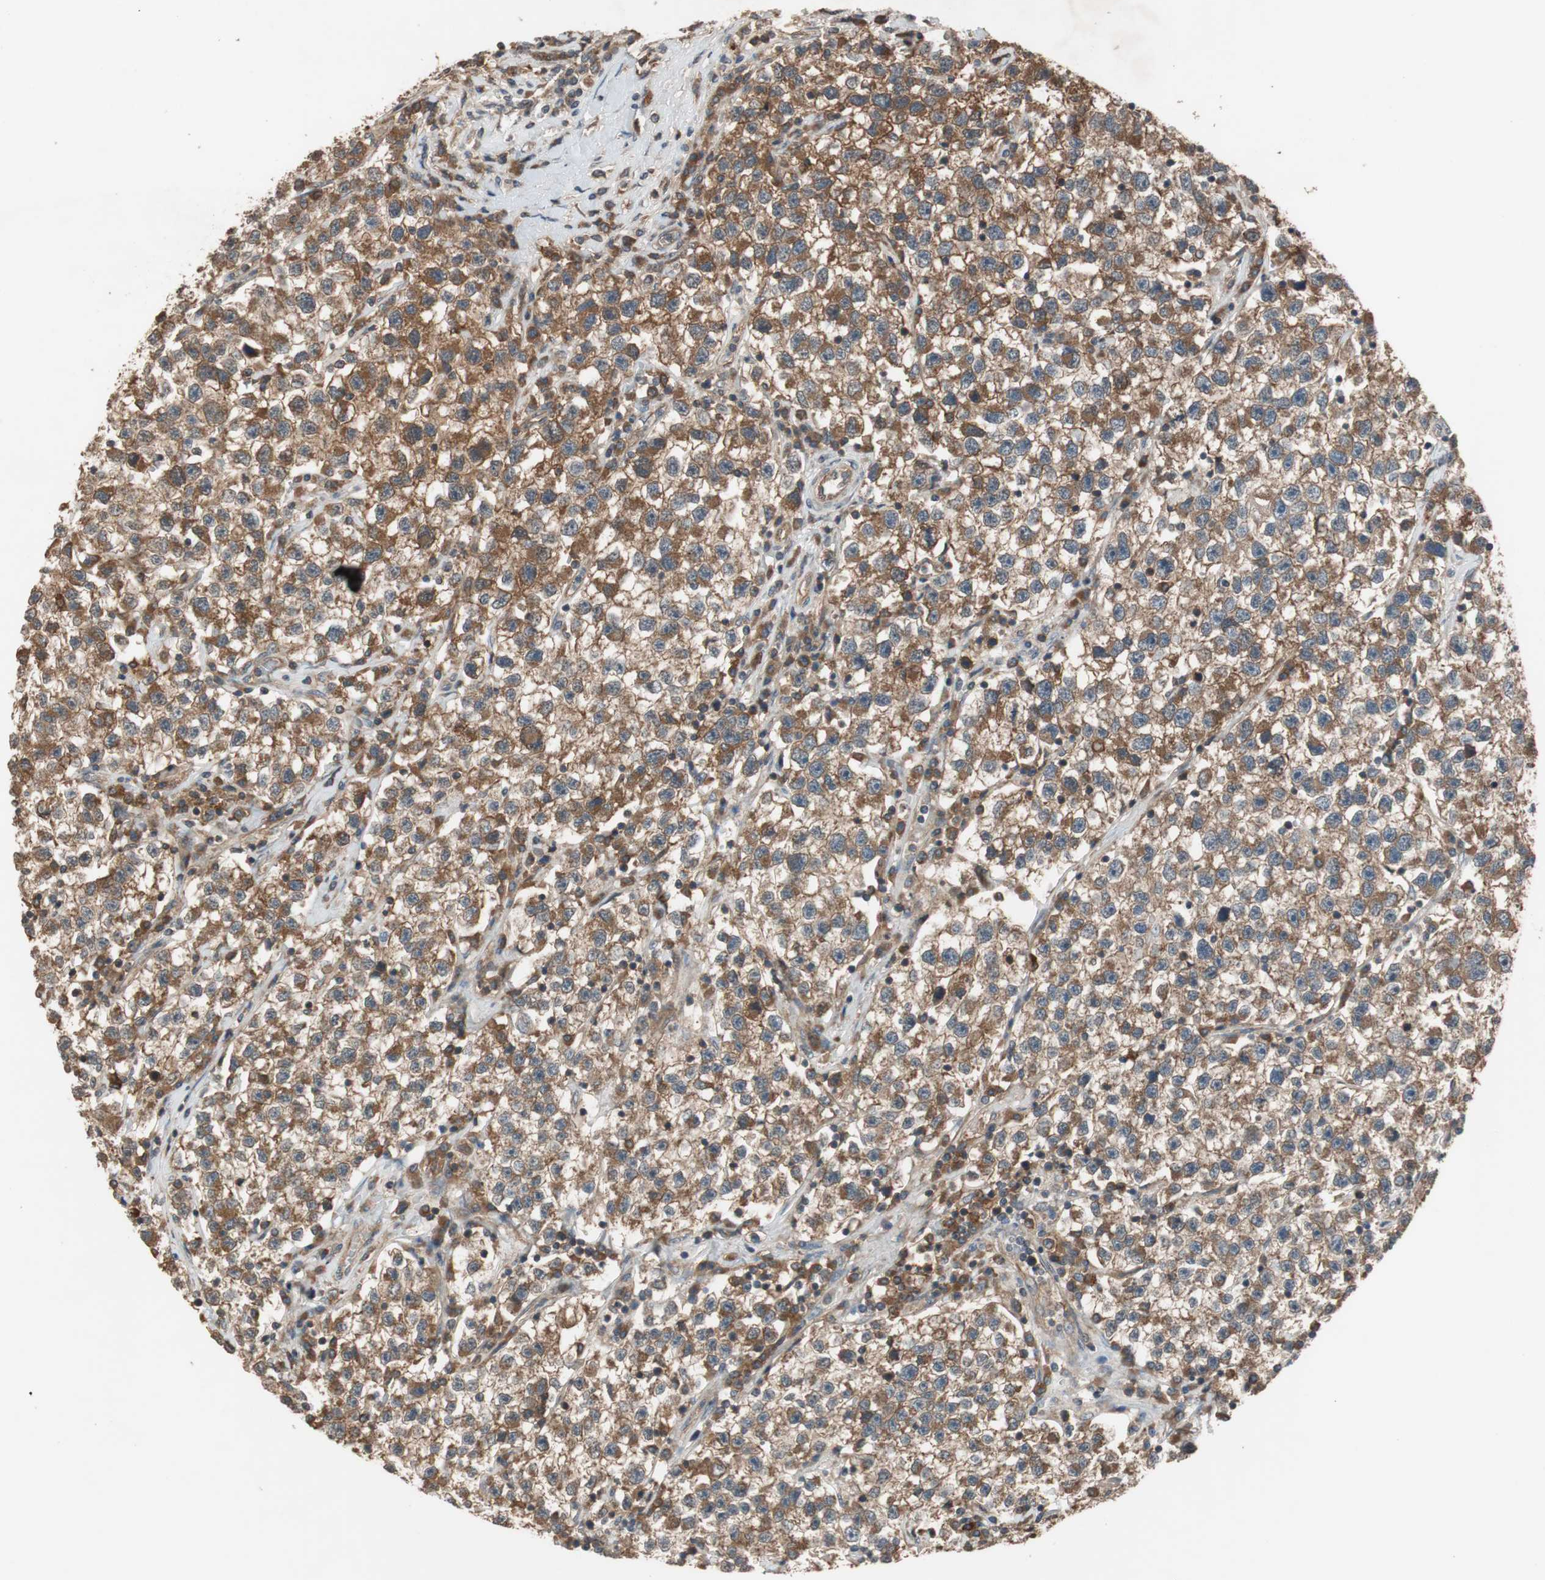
{"staining": {"intensity": "moderate", "quantity": ">75%", "location": "cytoplasmic/membranous"}, "tissue": "testis cancer", "cell_type": "Tumor cells", "image_type": "cancer", "snomed": [{"axis": "morphology", "description": "Seminoma, NOS"}, {"axis": "topography", "description": "Testis"}], "caption": "A medium amount of moderate cytoplasmic/membranous positivity is seen in about >75% of tumor cells in seminoma (testis) tissue.", "gene": "TMEM230", "patient": {"sex": "male", "age": 22}}